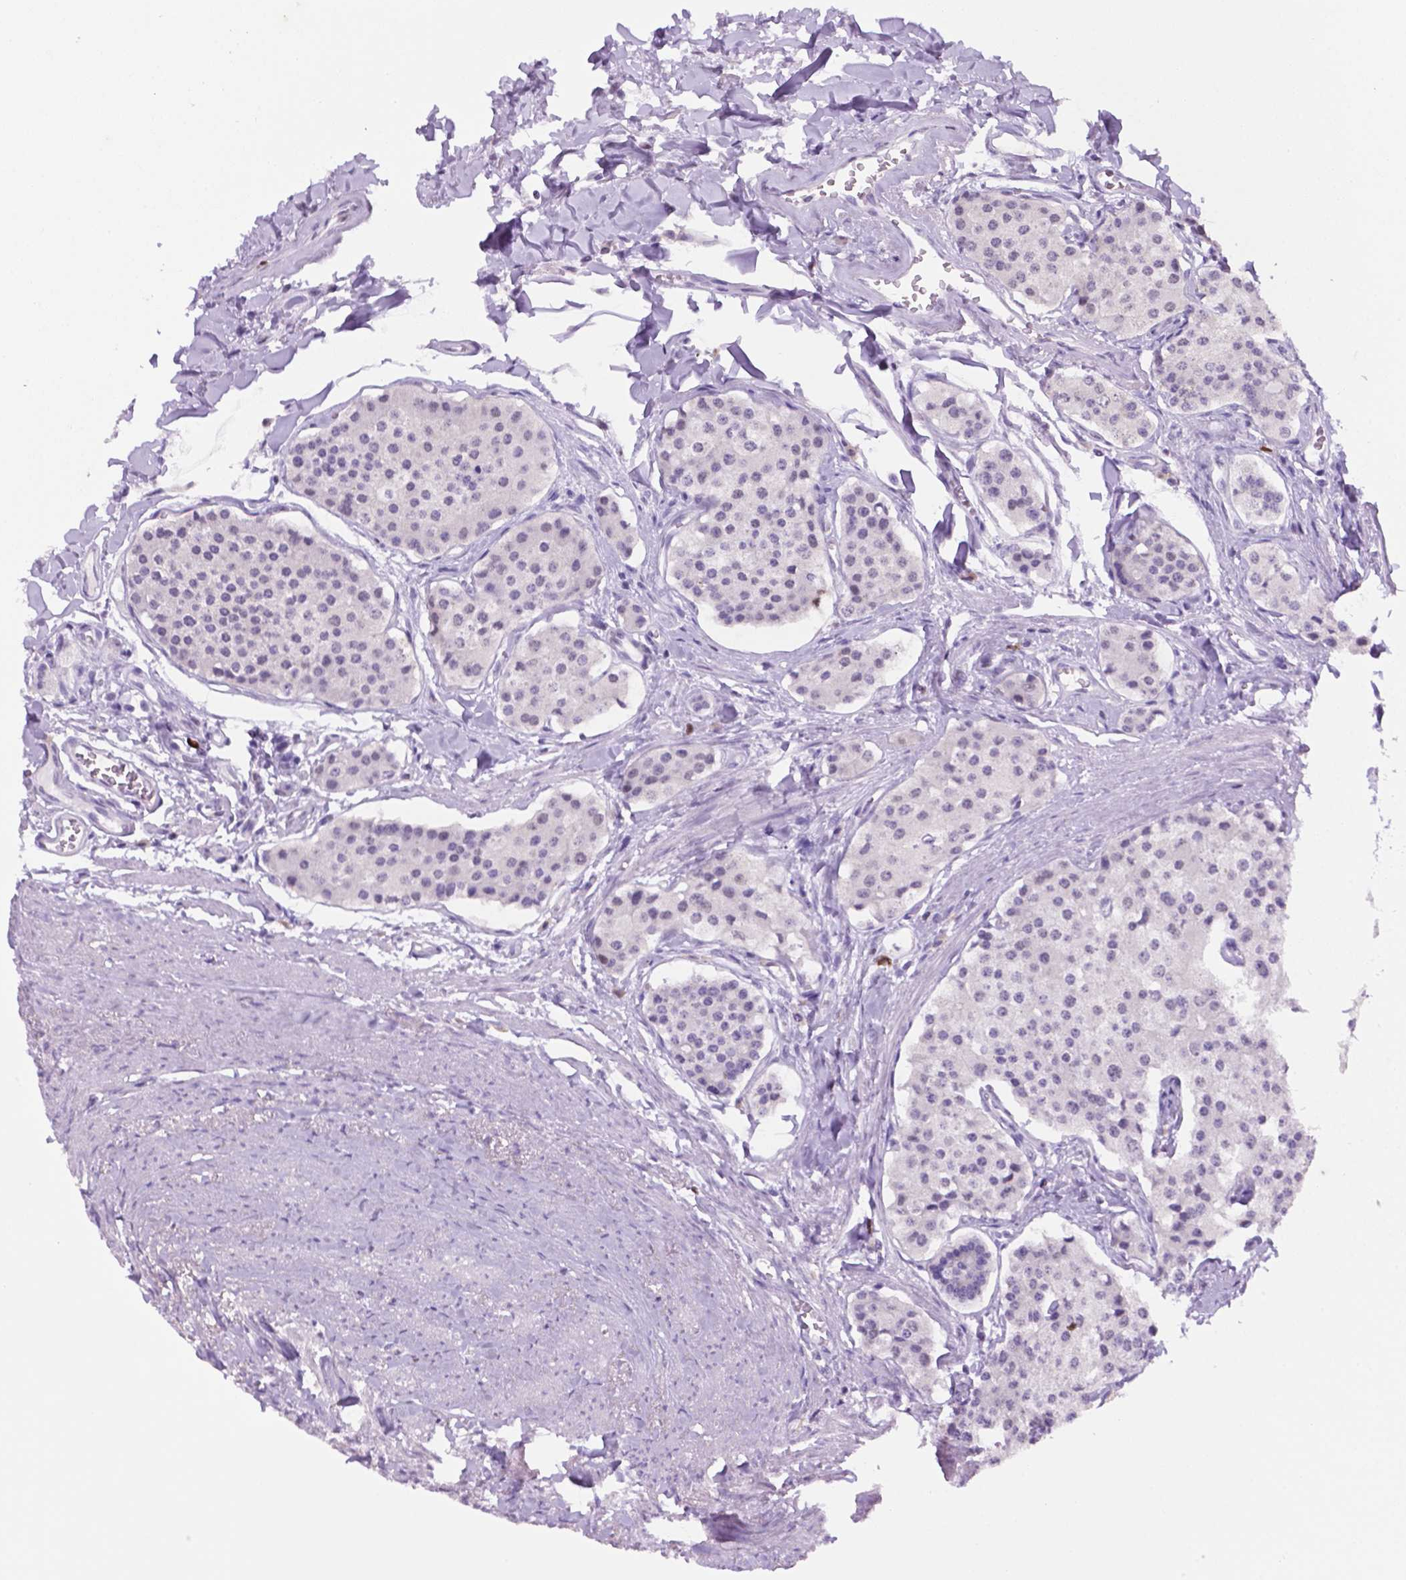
{"staining": {"intensity": "negative", "quantity": "none", "location": "none"}, "tissue": "carcinoid", "cell_type": "Tumor cells", "image_type": "cancer", "snomed": [{"axis": "morphology", "description": "Carcinoid, malignant, NOS"}, {"axis": "topography", "description": "Small intestine"}], "caption": "There is no significant expression in tumor cells of malignant carcinoid. The staining is performed using DAB brown chromogen with nuclei counter-stained in using hematoxylin.", "gene": "NCAPH2", "patient": {"sex": "female", "age": 65}}